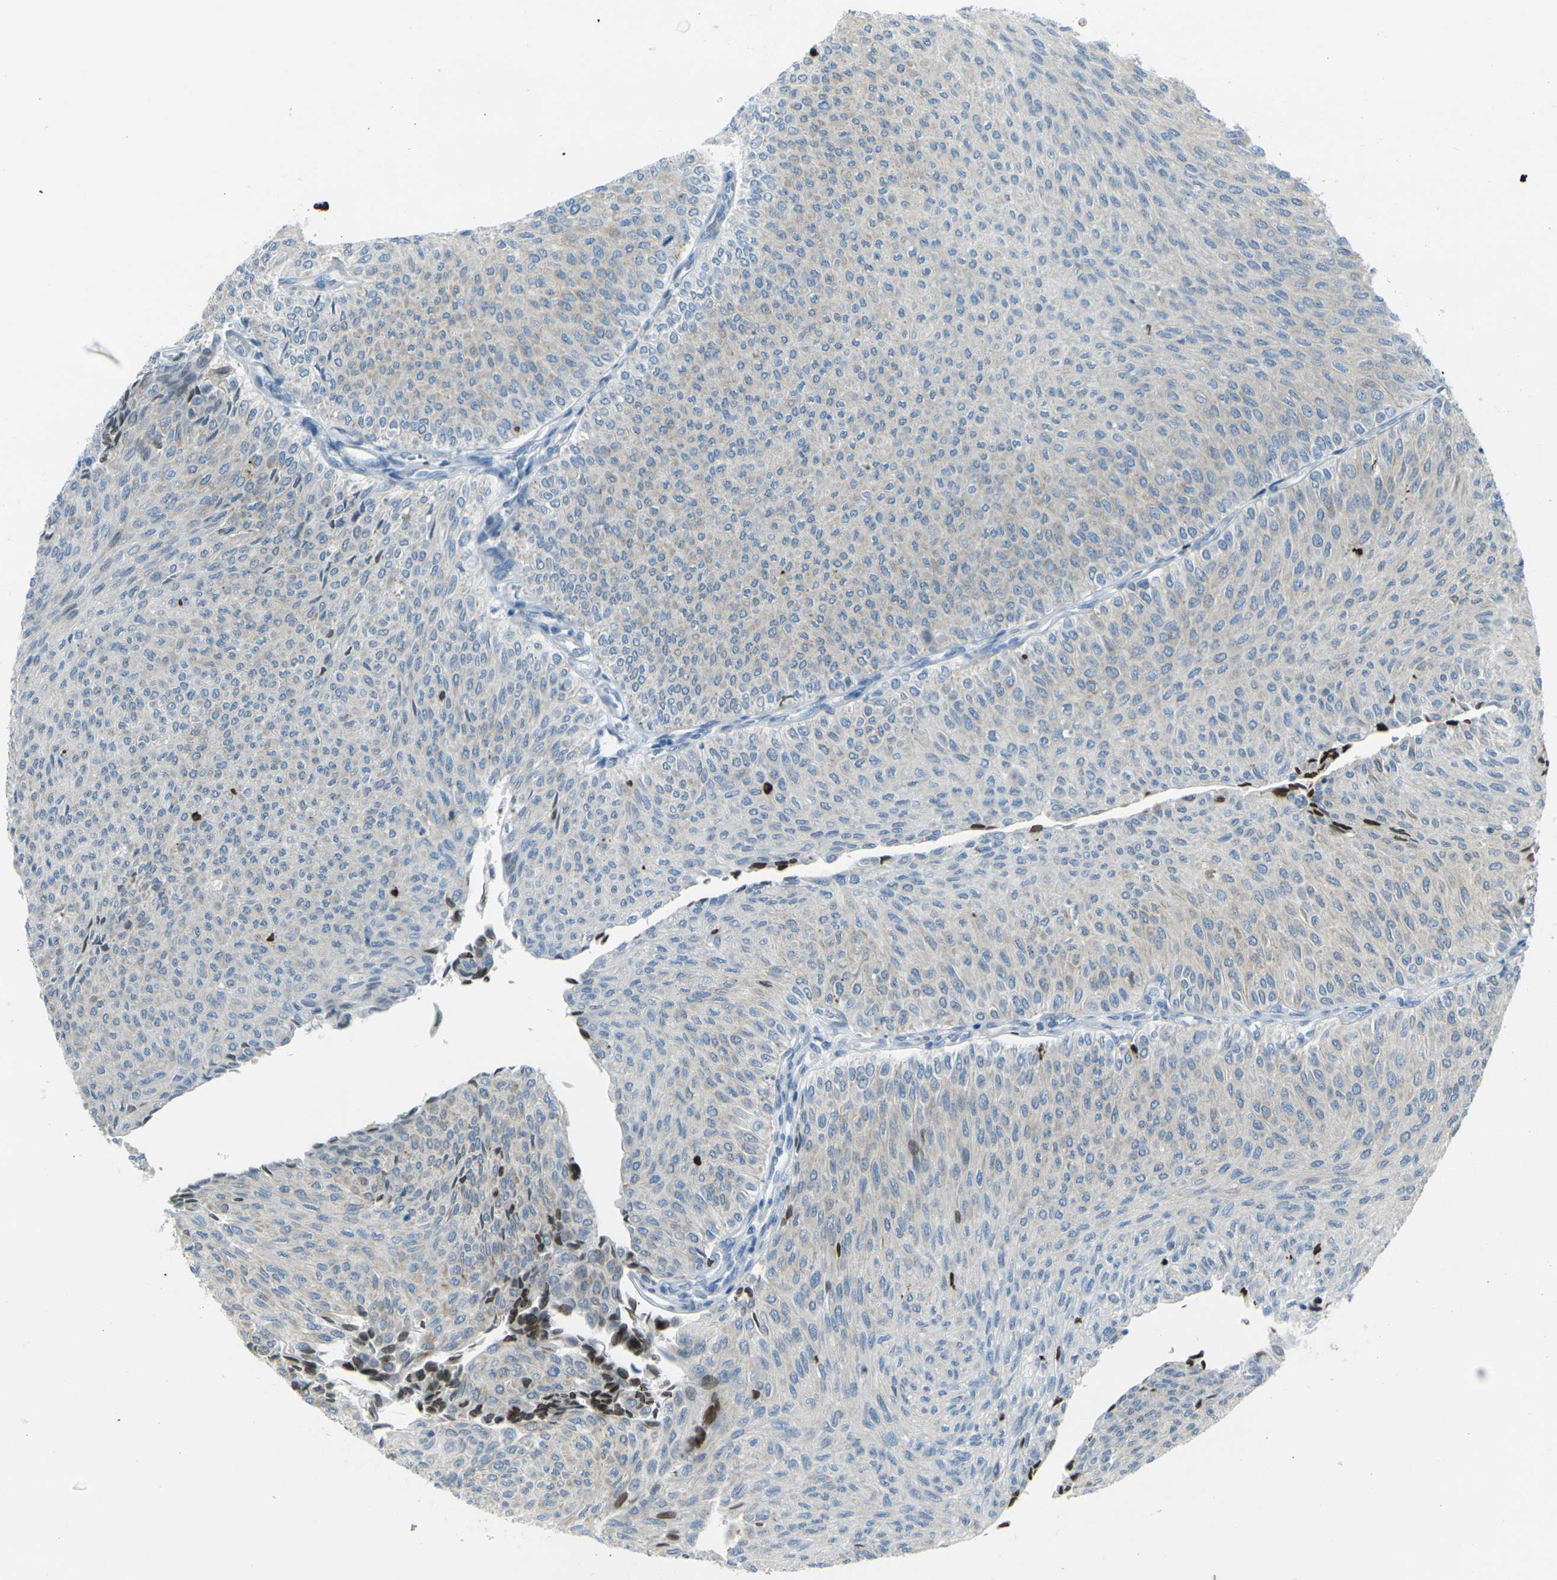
{"staining": {"intensity": "strong", "quantity": "<25%", "location": "nuclear"}, "tissue": "urothelial cancer", "cell_type": "Tumor cells", "image_type": "cancer", "snomed": [{"axis": "morphology", "description": "Urothelial carcinoma, Low grade"}, {"axis": "topography", "description": "Urinary bladder"}], "caption": "An immunohistochemistry (IHC) image of neoplastic tissue is shown. Protein staining in brown shows strong nuclear positivity in low-grade urothelial carcinoma within tumor cells. (Brightfield microscopy of DAB IHC at high magnification).", "gene": "ANKRD46", "patient": {"sex": "male", "age": 78}}